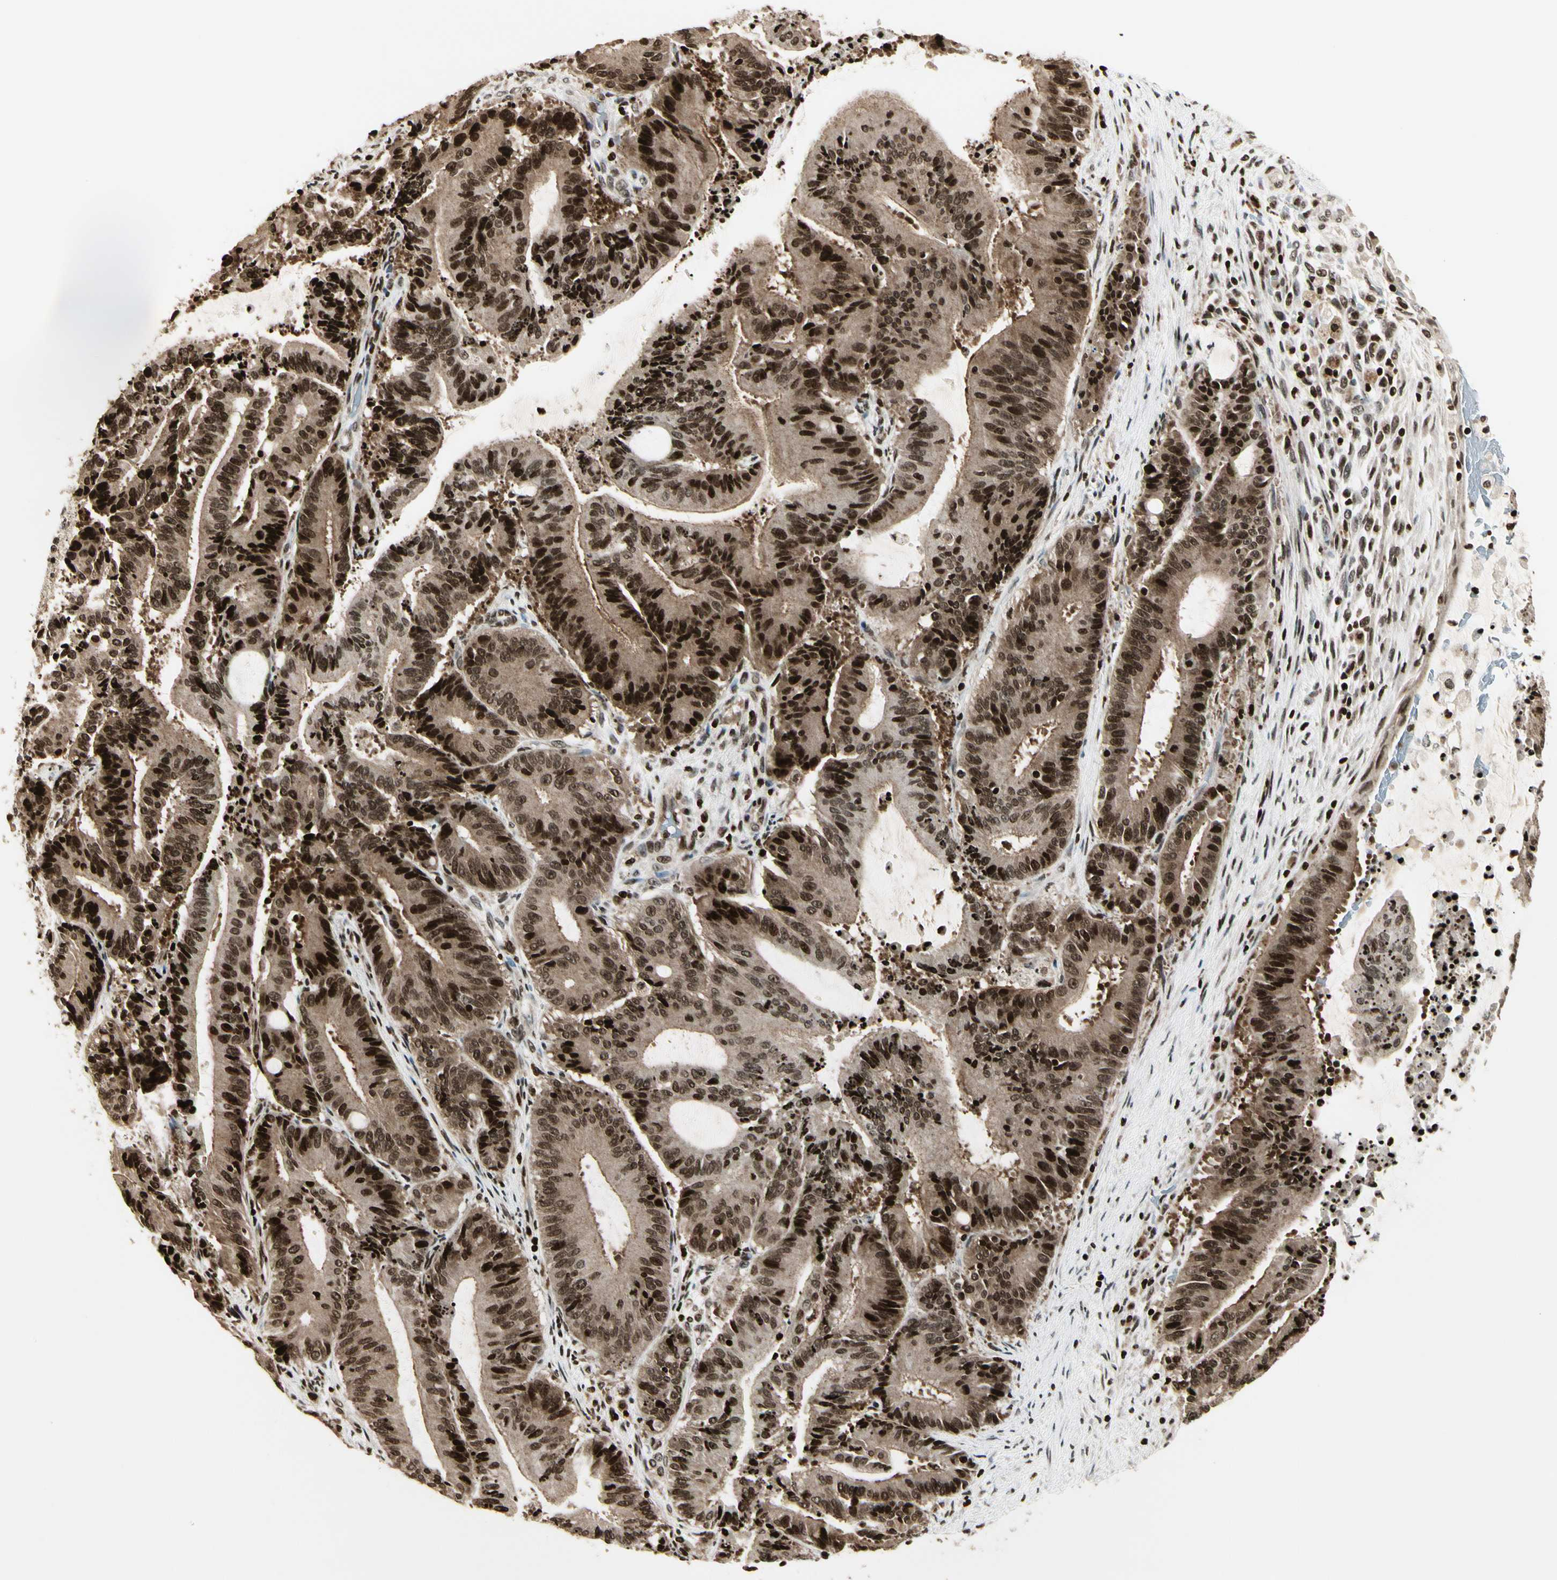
{"staining": {"intensity": "strong", "quantity": ">75%", "location": "cytoplasmic/membranous,nuclear"}, "tissue": "liver cancer", "cell_type": "Tumor cells", "image_type": "cancer", "snomed": [{"axis": "morphology", "description": "Cholangiocarcinoma"}, {"axis": "topography", "description": "Liver"}], "caption": "The image demonstrates staining of liver cancer (cholangiocarcinoma), revealing strong cytoplasmic/membranous and nuclear protein expression (brown color) within tumor cells.", "gene": "TSHZ3", "patient": {"sex": "female", "age": 73}}